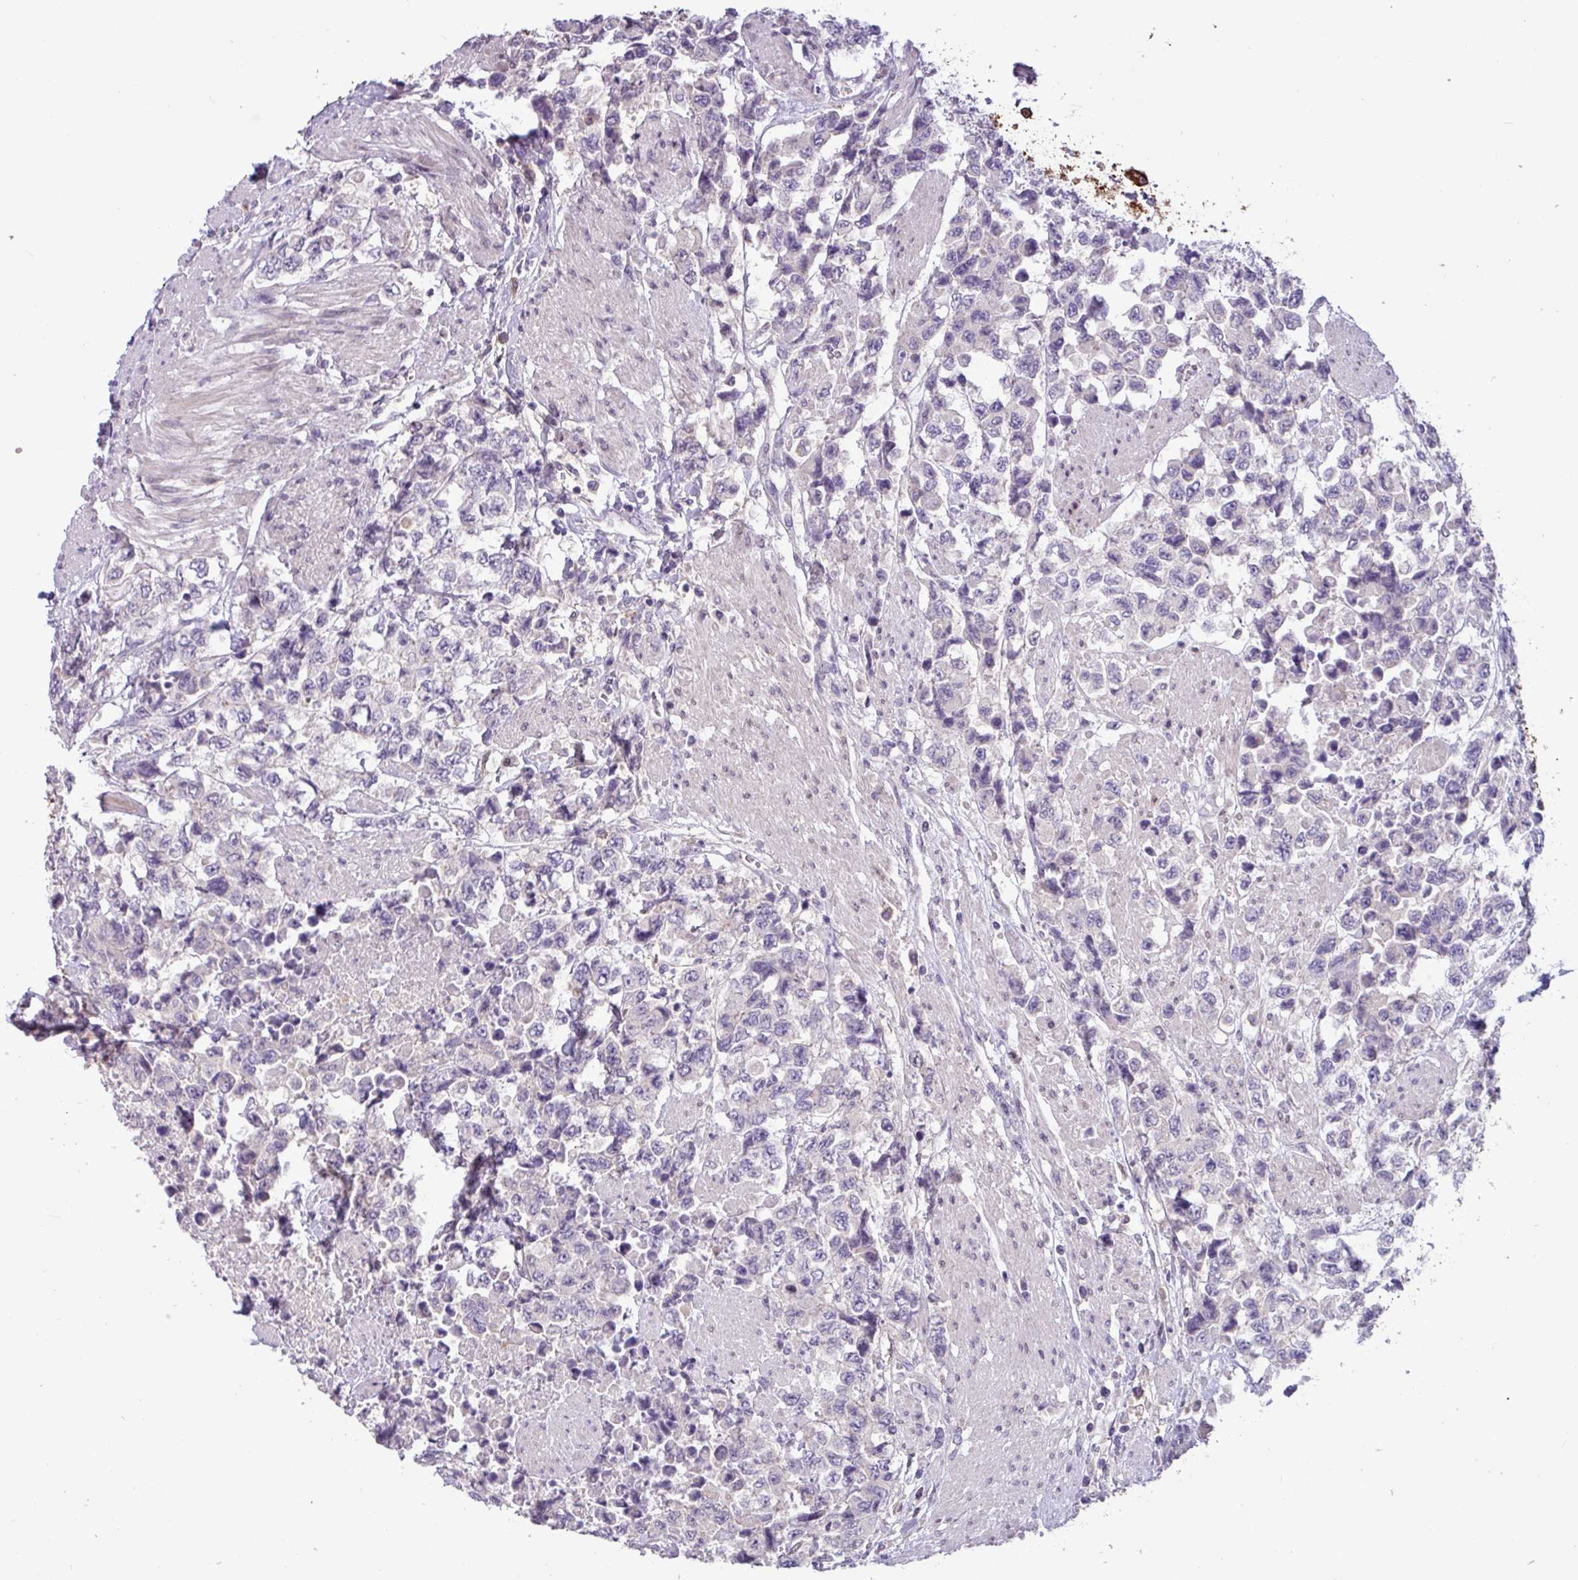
{"staining": {"intensity": "negative", "quantity": "none", "location": "none"}, "tissue": "urothelial cancer", "cell_type": "Tumor cells", "image_type": "cancer", "snomed": [{"axis": "morphology", "description": "Urothelial carcinoma, High grade"}, {"axis": "topography", "description": "Urinary bladder"}], "caption": "Immunohistochemistry (IHC) image of high-grade urothelial carcinoma stained for a protein (brown), which reveals no positivity in tumor cells. The staining was performed using DAB (3,3'-diaminobenzidine) to visualize the protein expression in brown, while the nuclei were stained in blue with hematoxylin (Magnification: 20x).", "gene": "PNLDC1", "patient": {"sex": "female", "age": 78}}